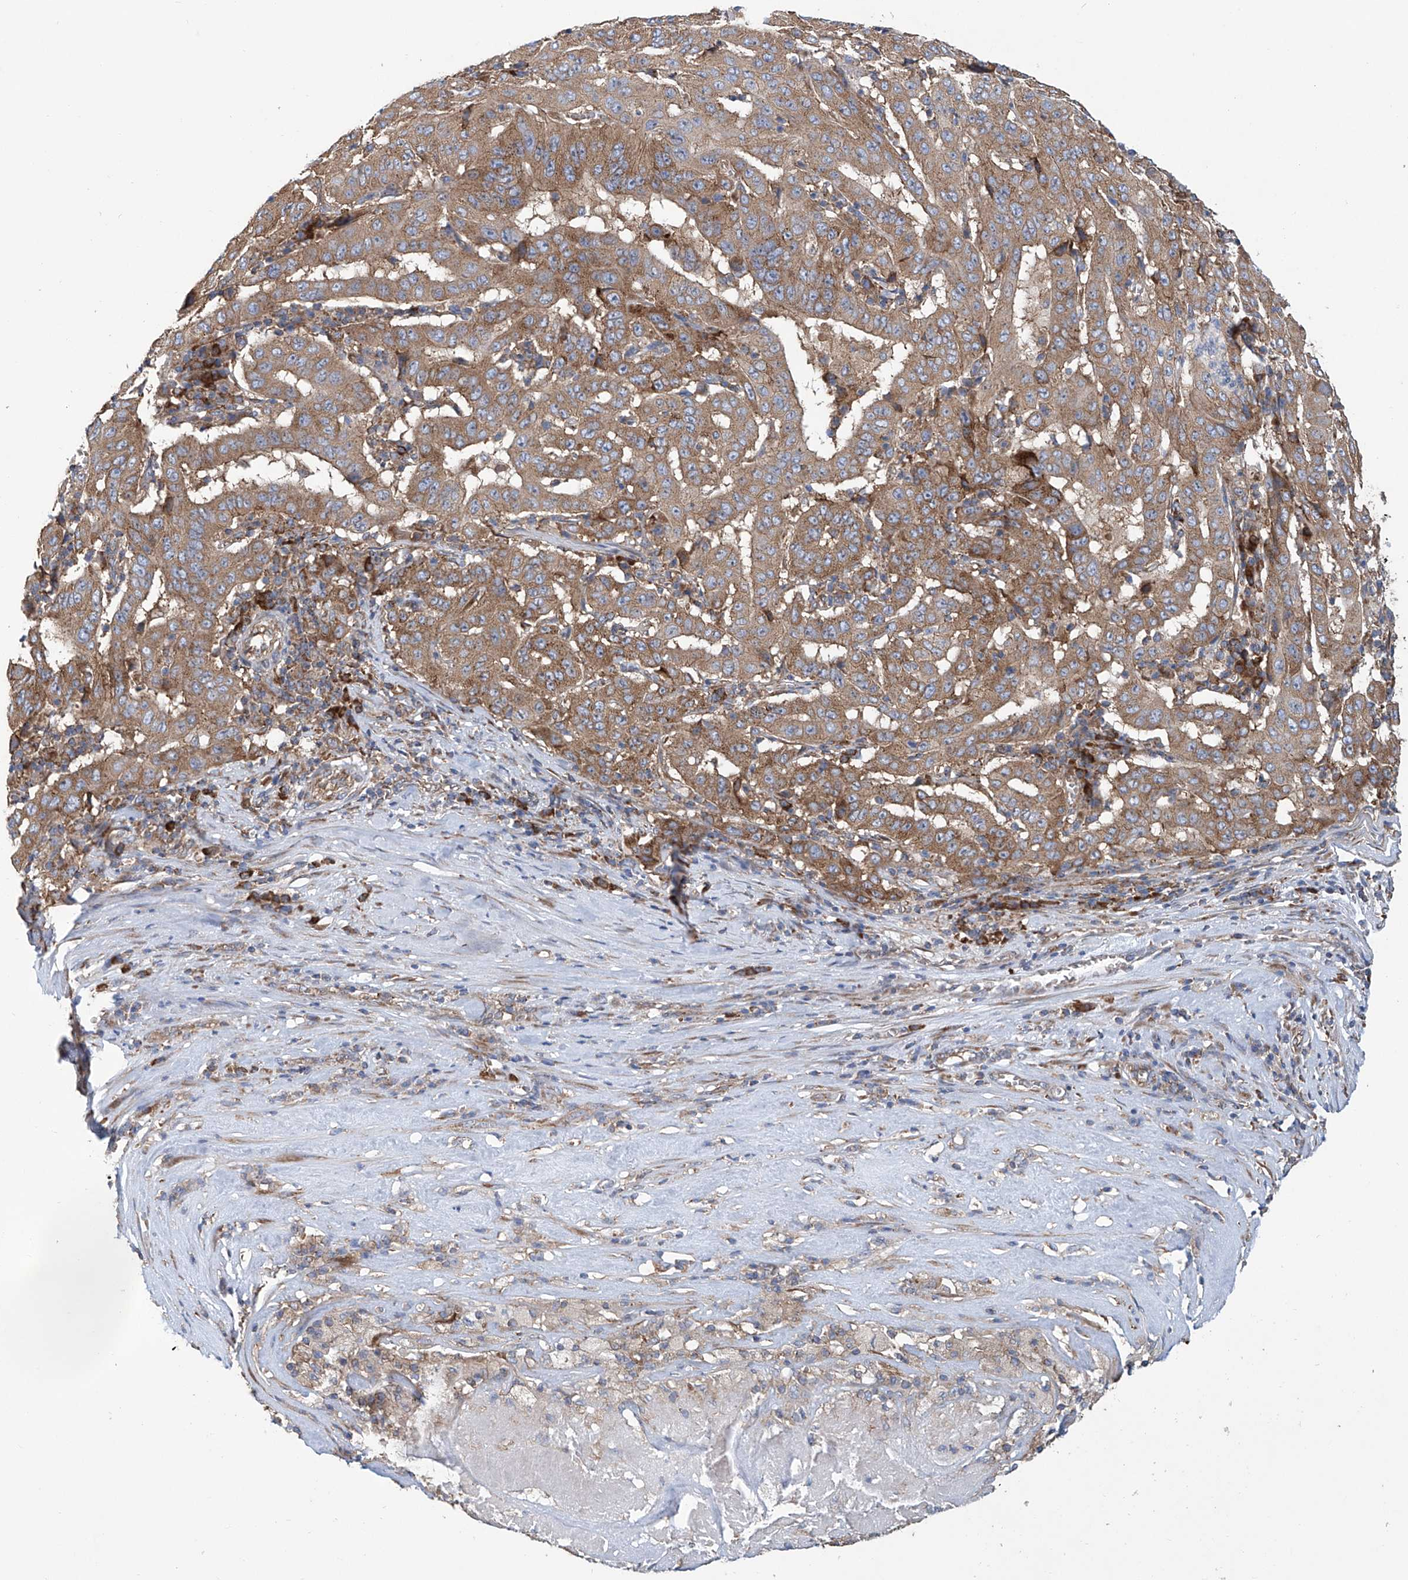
{"staining": {"intensity": "moderate", "quantity": ">75%", "location": "cytoplasmic/membranous"}, "tissue": "pancreatic cancer", "cell_type": "Tumor cells", "image_type": "cancer", "snomed": [{"axis": "morphology", "description": "Adenocarcinoma, NOS"}, {"axis": "topography", "description": "Pancreas"}], "caption": "Tumor cells demonstrate moderate cytoplasmic/membranous positivity in approximately >75% of cells in adenocarcinoma (pancreatic). Using DAB (3,3'-diaminobenzidine) (brown) and hematoxylin (blue) stains, captured at high magnification using brightfield microscopy.", "gene": "SENP2", "patient": {"sex": "male", "age": 63}}